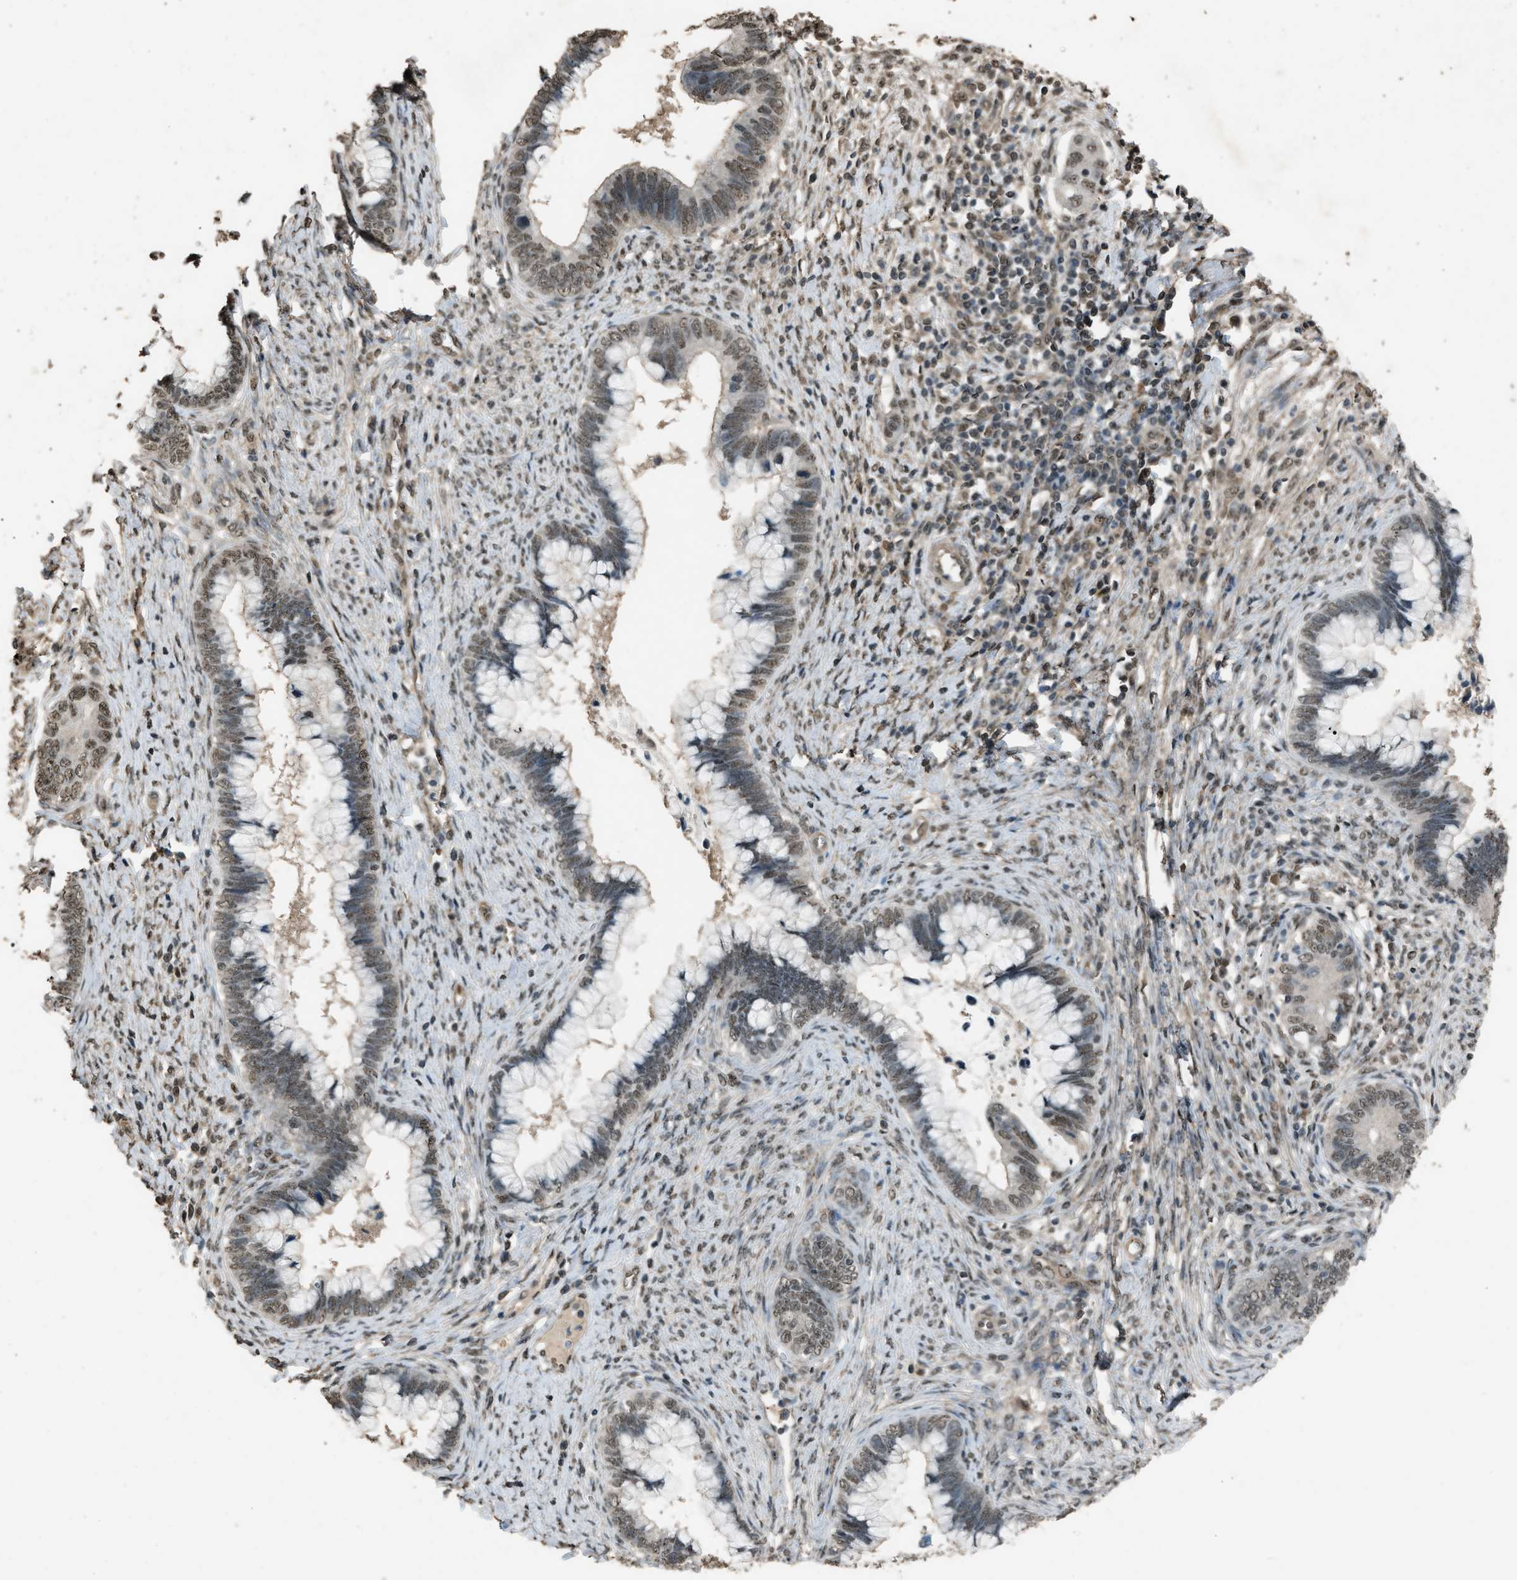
{"staining": {"intensity": "moderate", "quantity": ">75%", "location": "nuclear"}, "tissue": "cervical cancer", "cell_type": "Tumor cells", "image_type": "cancer", "snomed": [{"axis": "morphology", "description": "Adenocarcinoma, NOS"}, {"axis": "topography", "description": "Cervix"}], "caption": "Immunohistochemical staining of human adenocarcinoma (cervical) reveals medium levels of moderate nuclear positivity in approximately >75% of tumor cells.", "gene": "SERTAD2", "patient": {"sex": "female", "age": 44}}